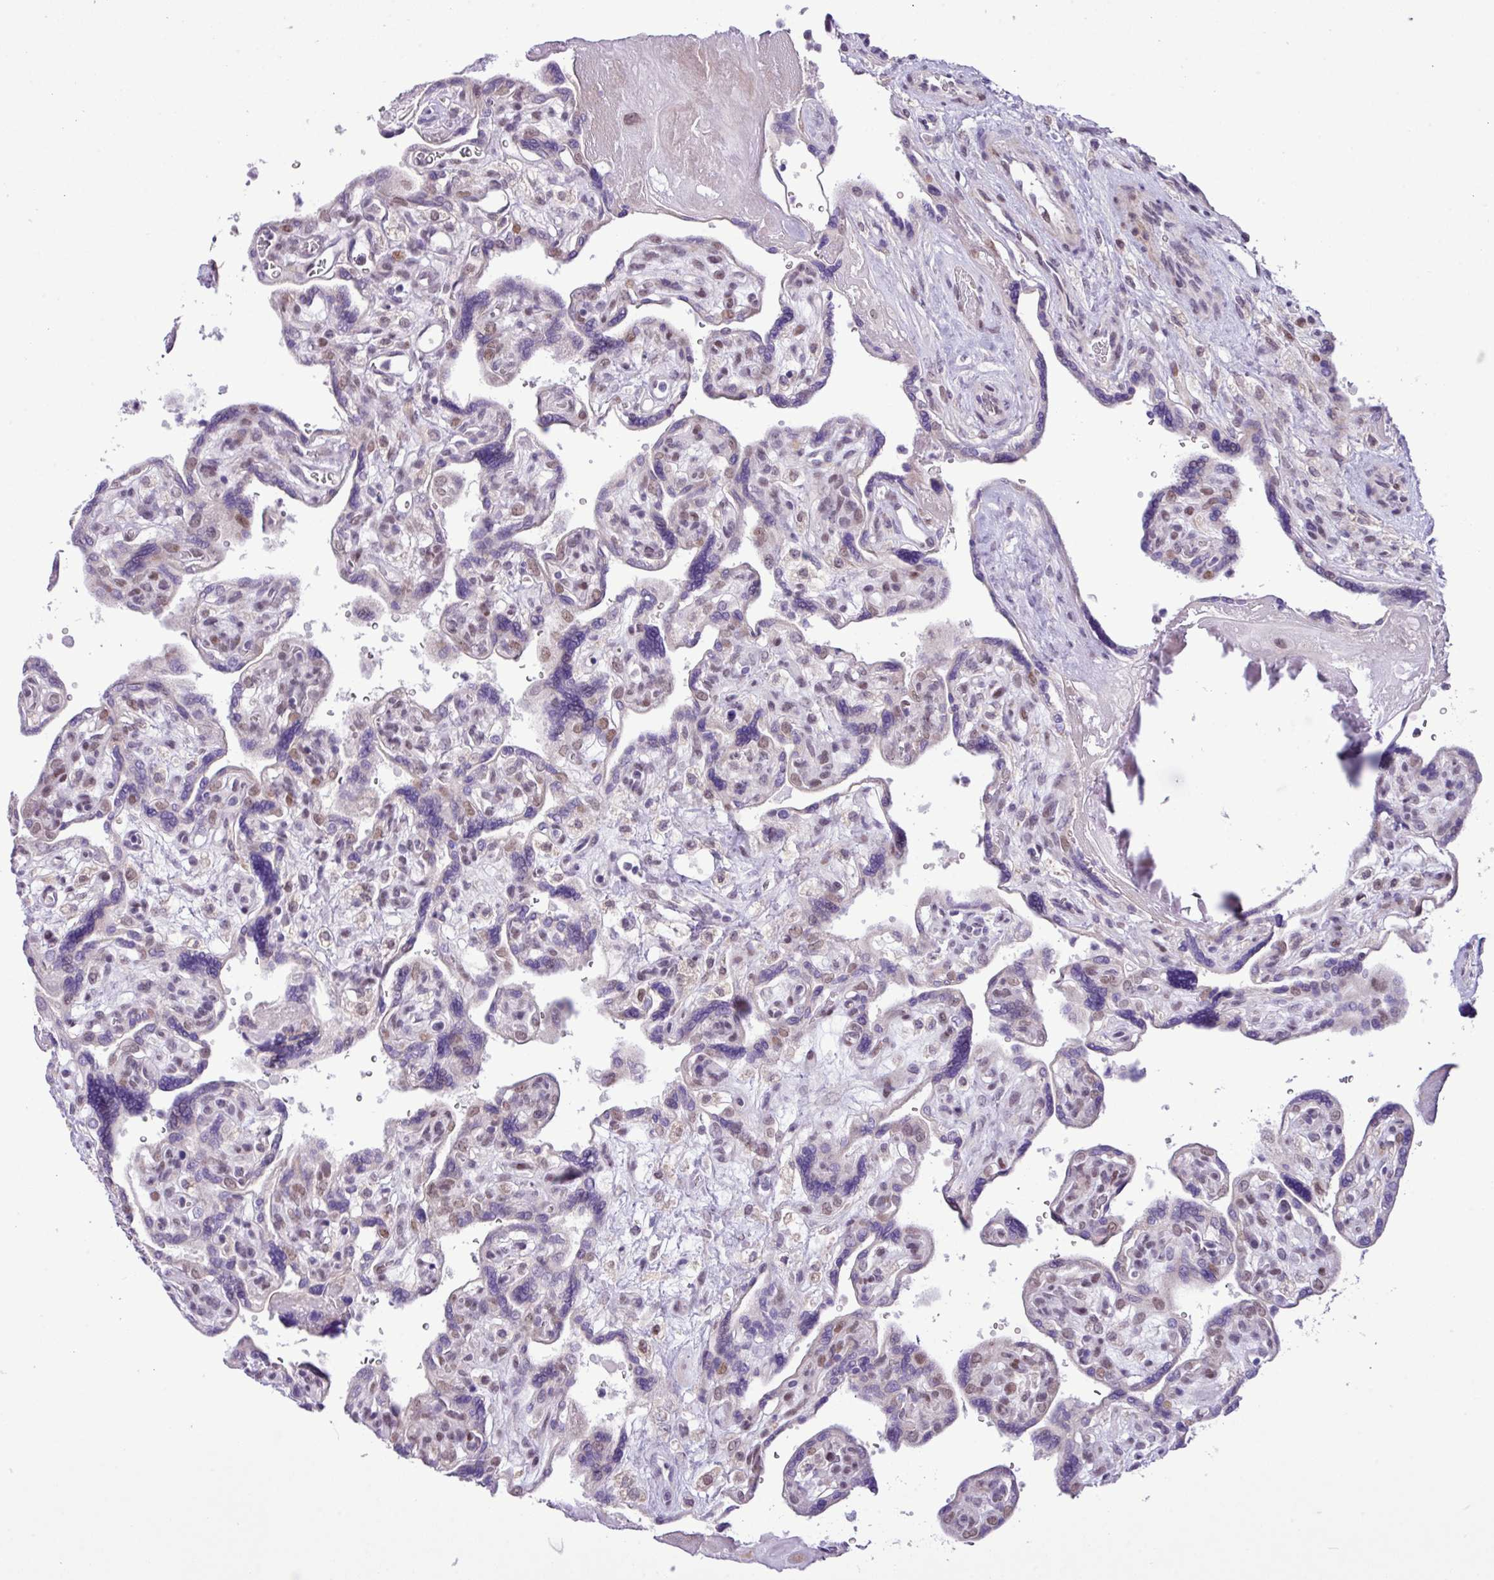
{"staining": {"intensity": "weak", "quantity": "25%-75%", "location": "nuclear"}, "tissue": "placenta", "cell_type": "Decidual cells", "image_type": "normal", "snomed": [{"axis": "morphology", "description": "Normal tissue, NOS"}, {"axis": "topography", "description": "Placenta"}], "caption": "A brown stain highlights weak nuclear positivity of a protein in decidual cells of unremarkable human placenta.", "gene": "YLPM1", "patient": {"sex": "female", "age": 39}}